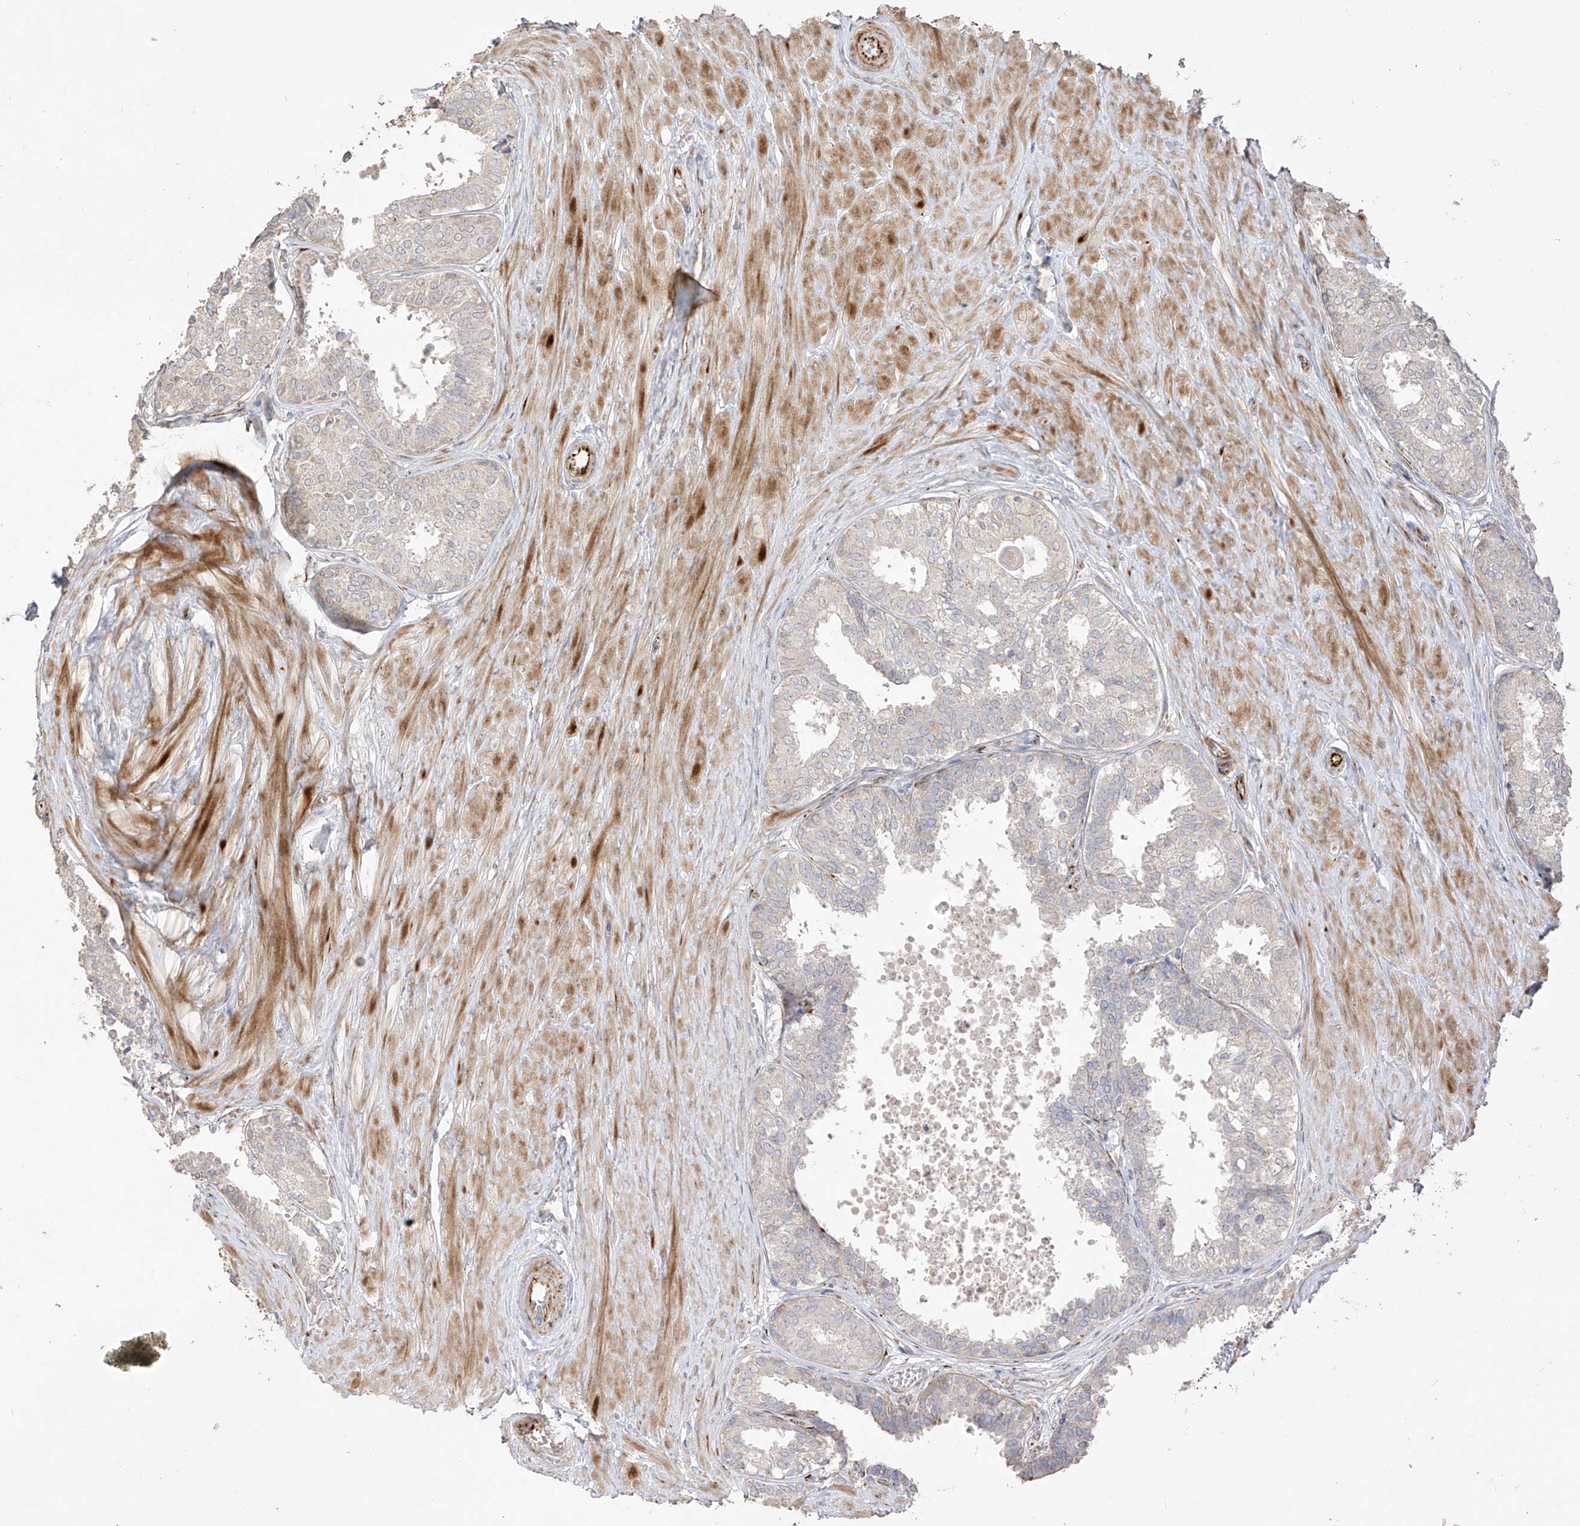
{"staining": {"intensity": "moderate", "quantity": "<25%", "location": "cytoplasmic/membranous"}, "tissue": "prostate", "cell_type": "Glandular cells", "image_type": "normal", "snomed": [{"axis": "morphology", "description": "Normal tissue, NOS"}, {"axis": "topography", "description": "Prostate"}], "caption": "Immunohistochemical staining of benign prostate demonstrates <25% levels of moderate cytoplasmic/membranous protein expression in approximately <25% of glandular cells. (DAB = brown stain, brightfield microscopy at high magnification).", "gene": "DCDC2", "patient": {"sex": "male", "age": 48}}